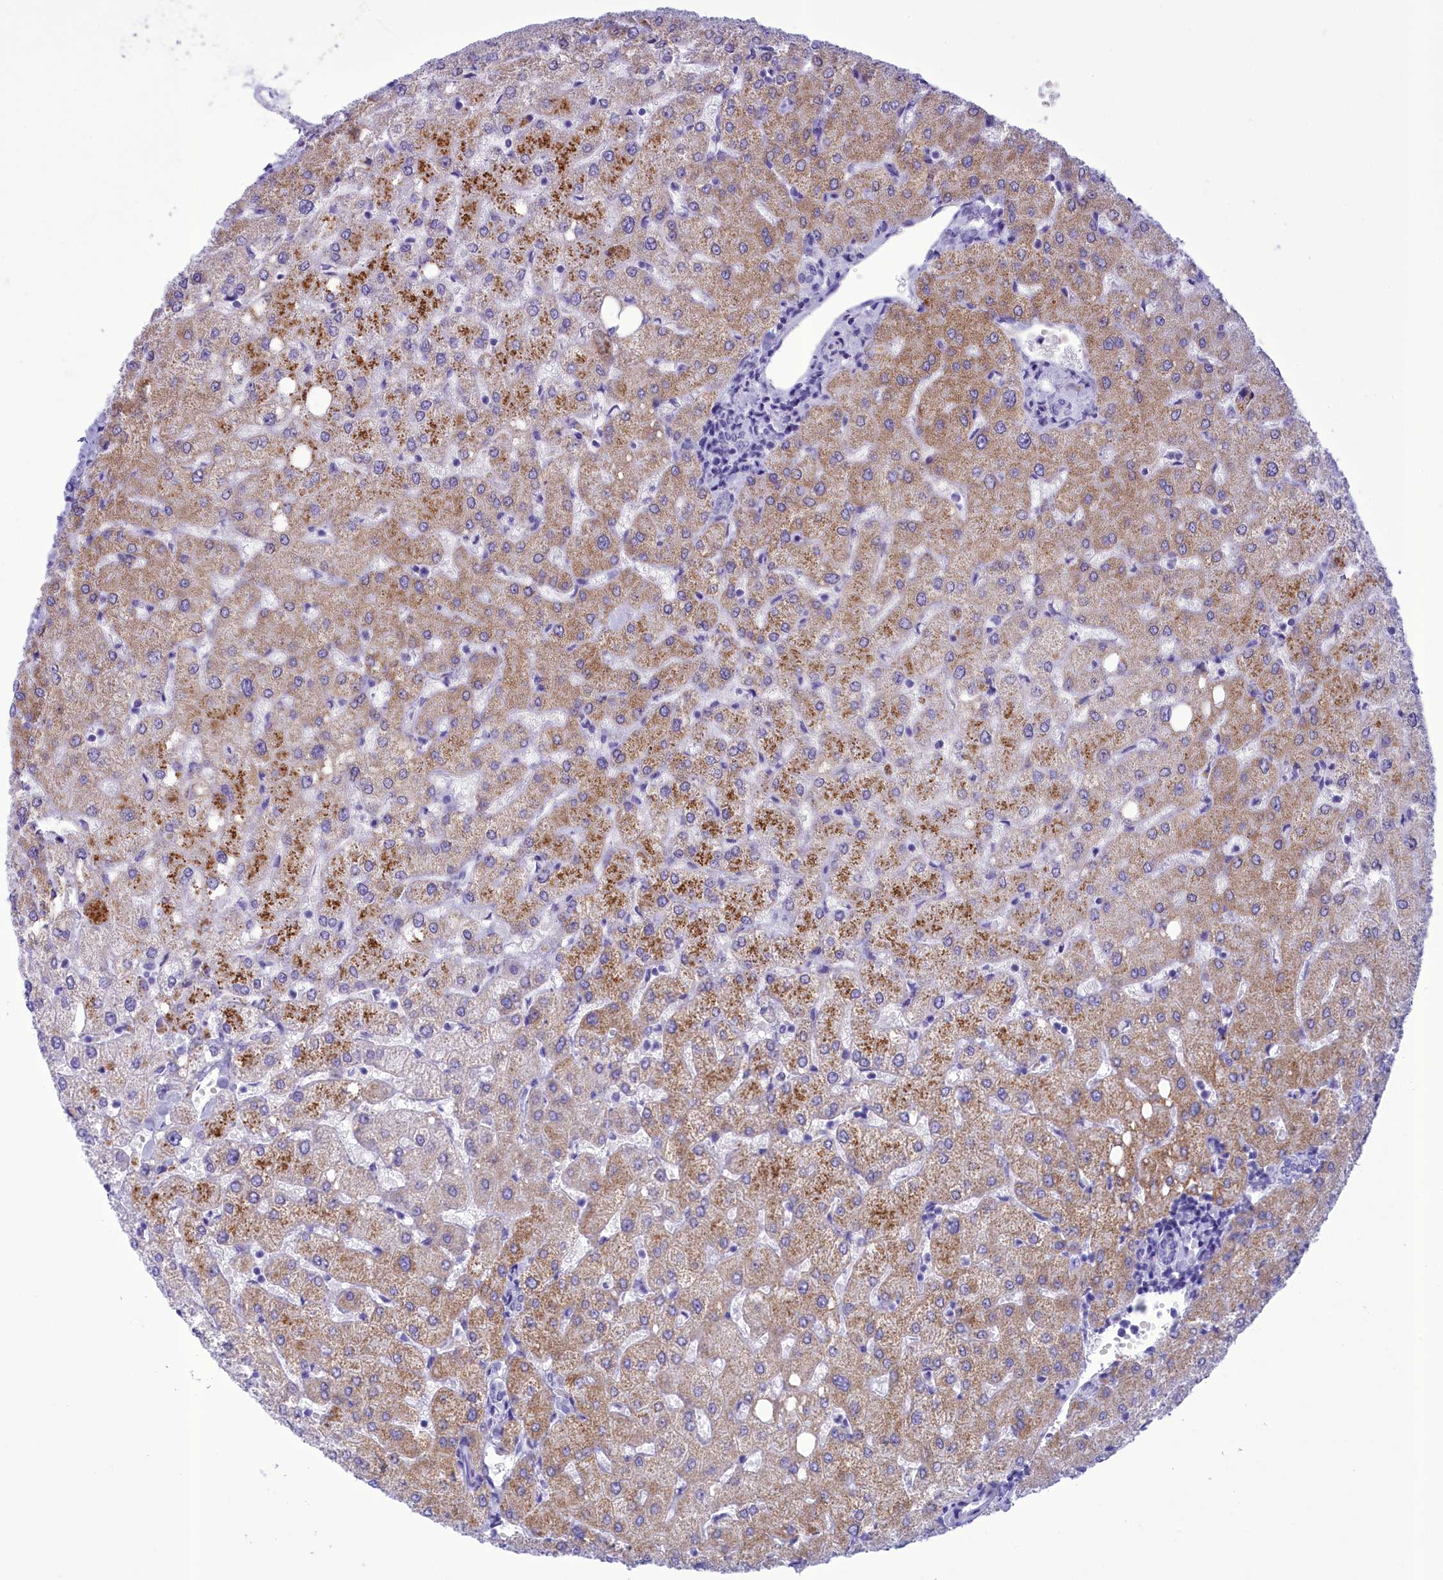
{"staining": {"intensity": "negative", "quantity": "none", "location": "none"}, "tissue": "liver", "cell_type": "Cholangiocytes", "image_type": "normal", "snomed": [{"axis": "morphology", "description": "Normal tissue, NOS"}, {"axis": "topography", "description": "Liver"}], "caption": "This photomicrograph is of benign liver stained with immunohistochemistry to label a protein in brown with the nuclei are counter-stained blue. There is no staining in cholangiocytes. The staining was performed using DAB to visualize the protein expression in brown, while the nuclei were stained in blue with hematoxylin (Magnification: 20x).", "gene": "BRI3", "patient": {"sex": "female", "age": 54}}